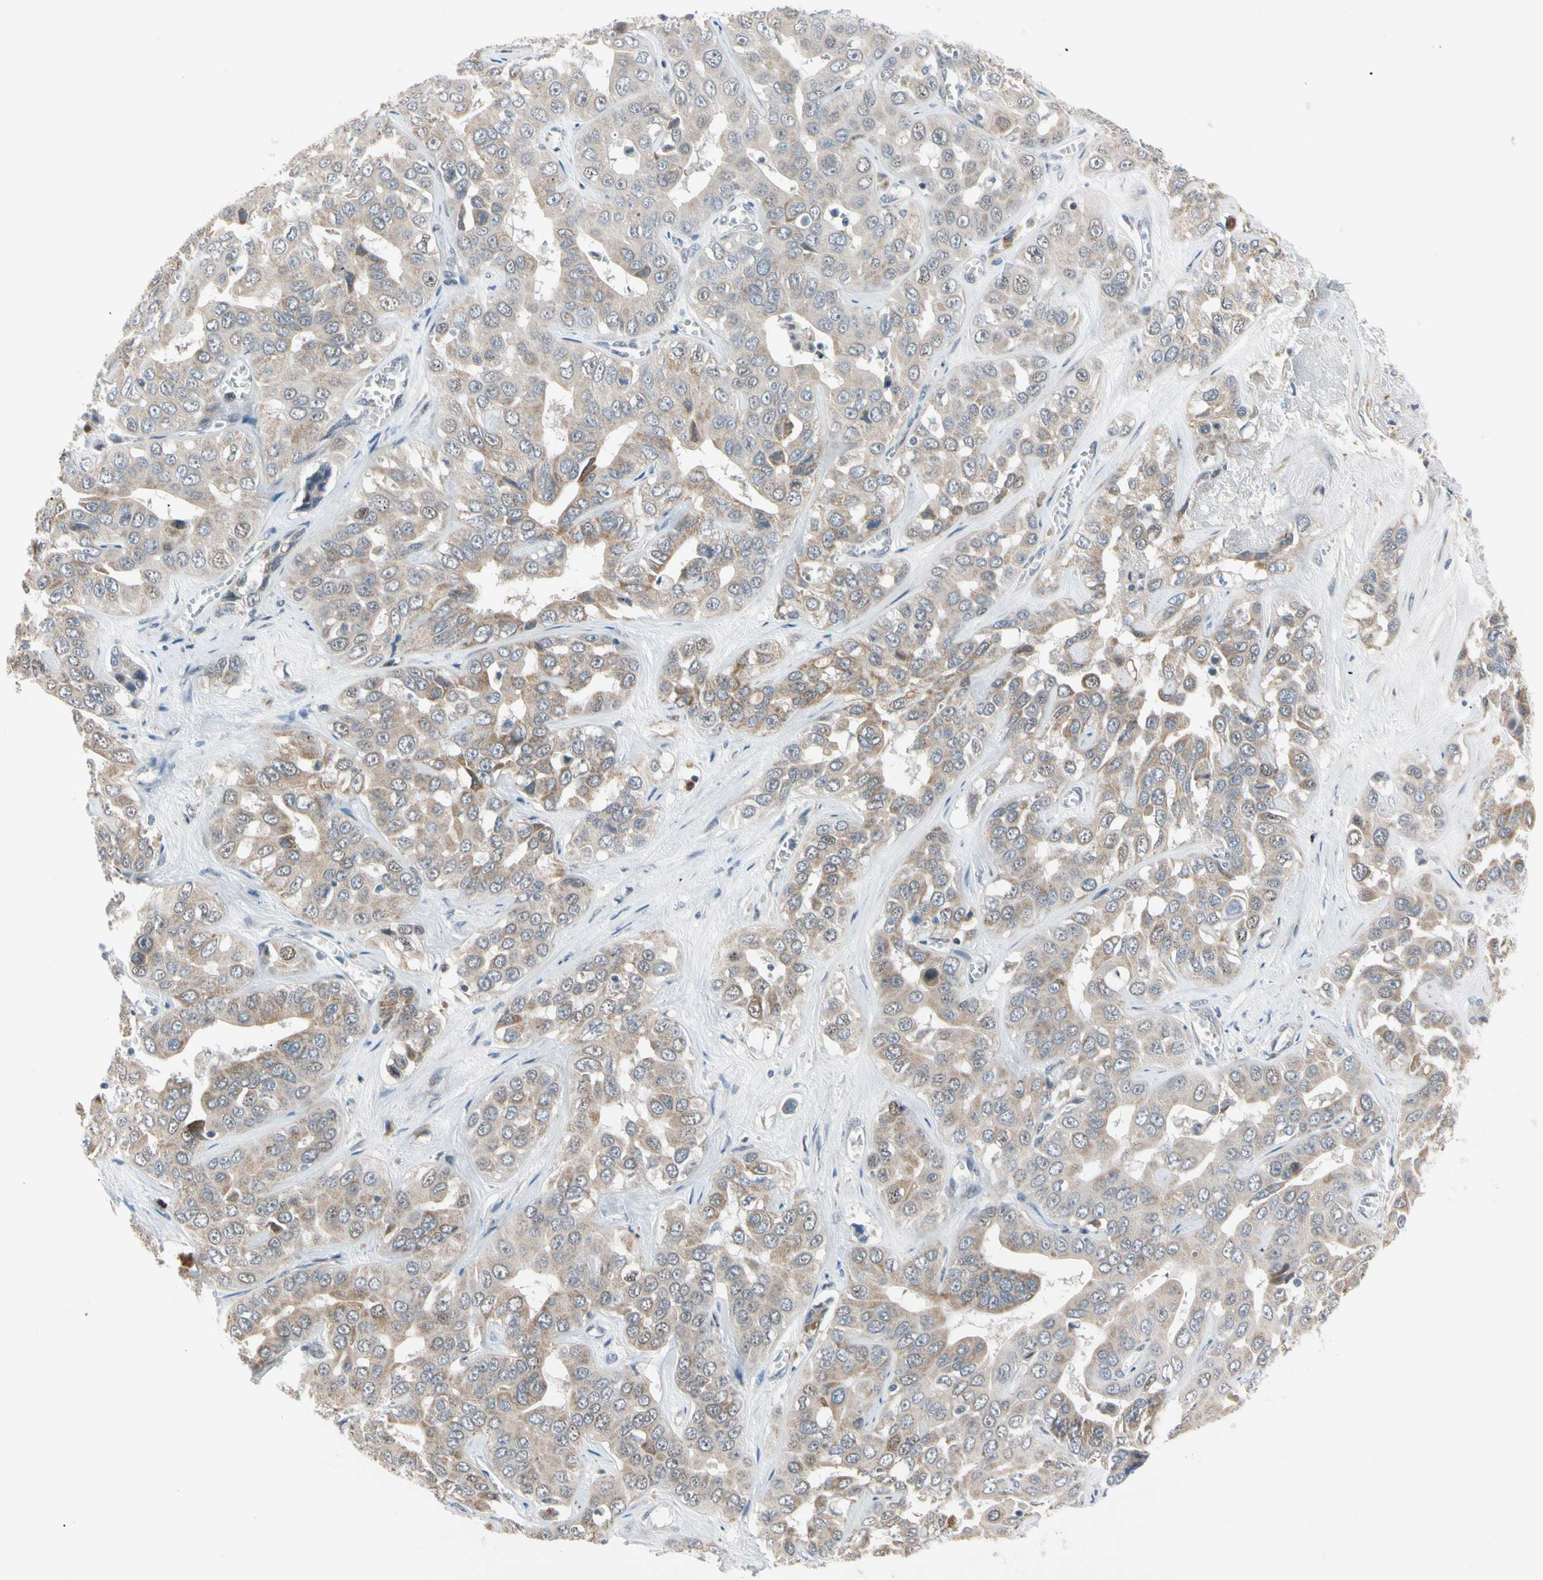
{"staining": {"intensity": "weak", "quantity": ">75%", "location": "cytoplasmic/membranous"}, "tissue": "liver cancer", "cell_type": "Tumor cells", "image_type": "cancer", "snomed": [{"axis": "morphology", "description": "Cholangiocarcinoma"}, {"axis": "topography", "description": "Liver"}], "caption": "About >75% of tumor cells in liver cancer demonstrate weak cytoplasmic/membranous protein staining as visualized by brown immunohistochemical staining.", "gene": "MARK1", "patient": {"sex": "female", "age": 52}}